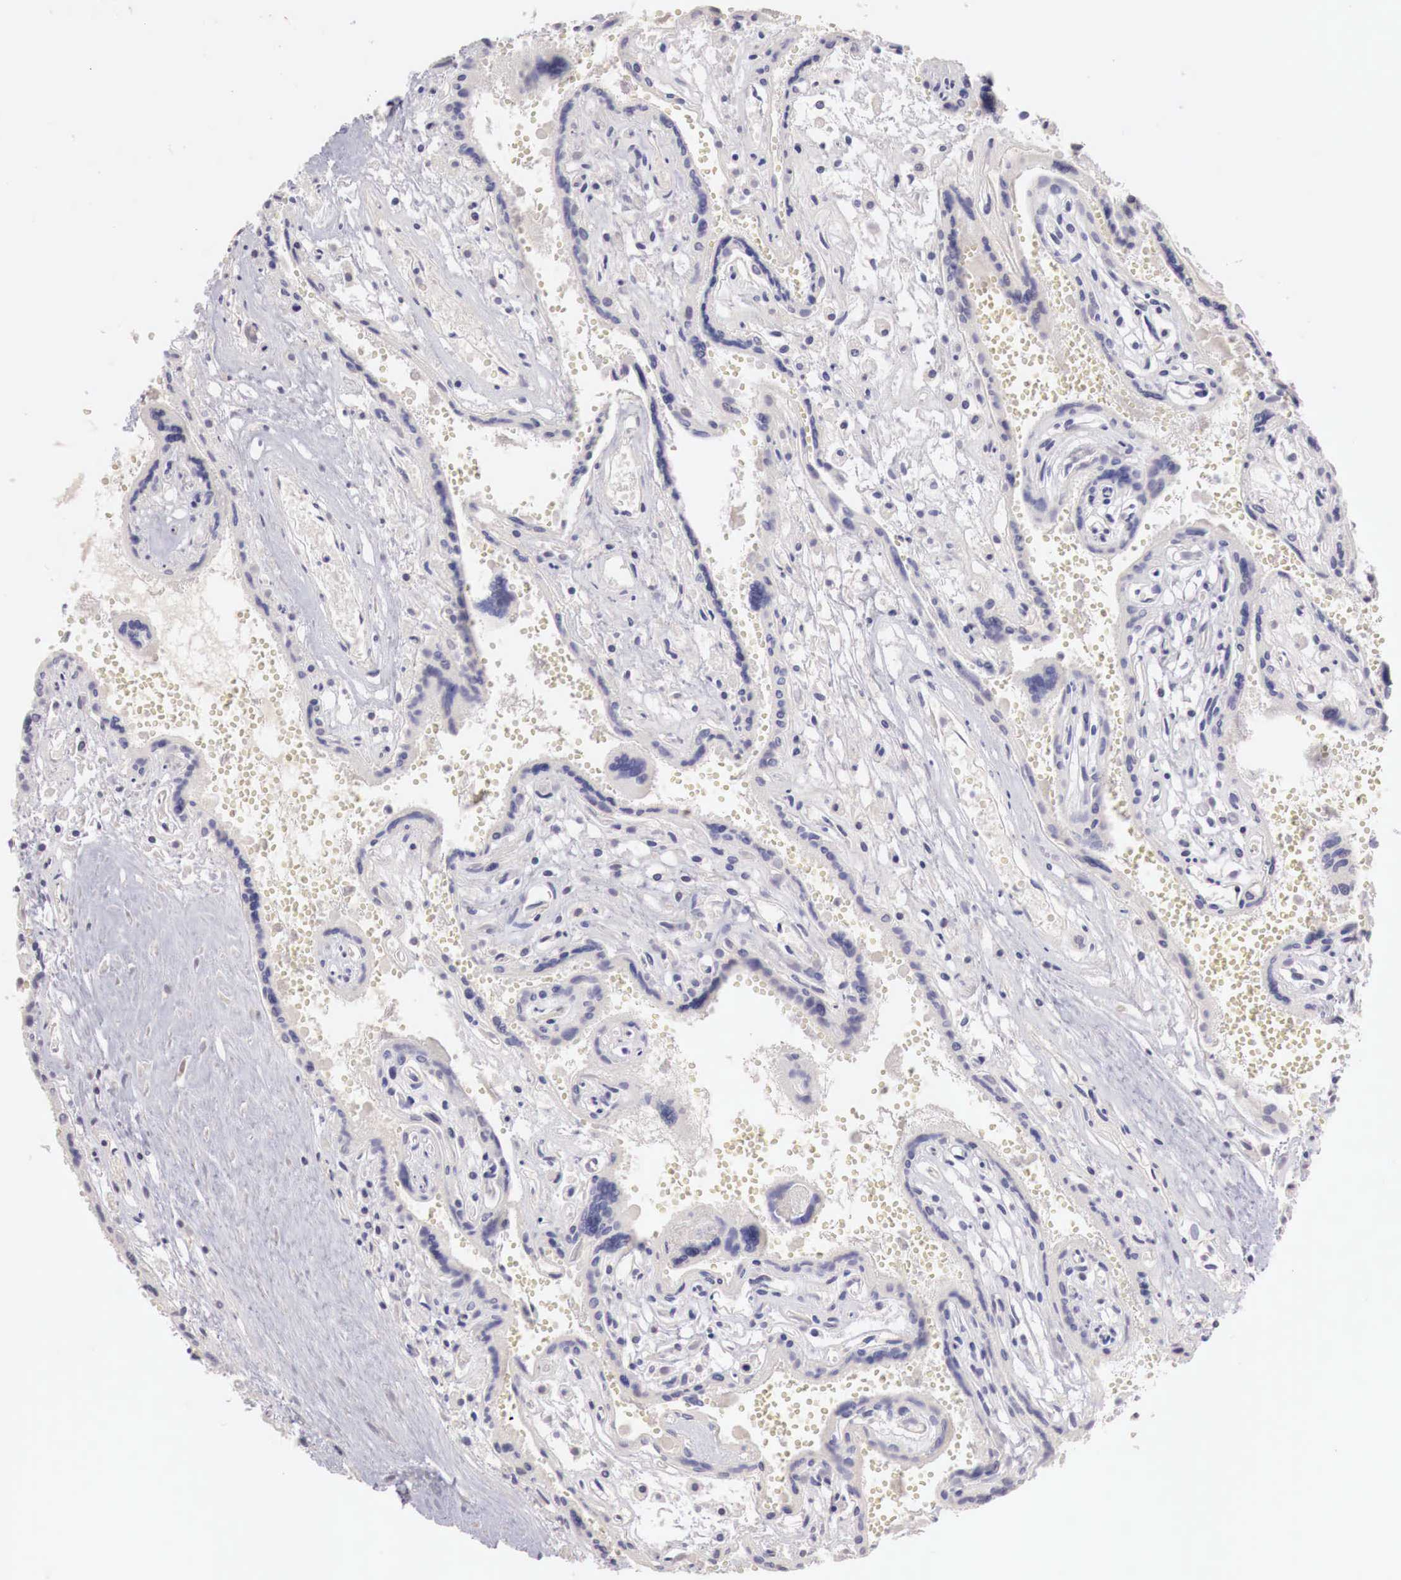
{"staining": {"intensity": "negative", "quantity": "none", "location": "none"}, "tissue": "placenta", "cell_type": "Decidual cells", "image_type": "normal", "snomed": [{"axis": "morphology", "description": "Normal tissue, NOS"}, {"axis": "topography", "description": "Placenta"}], "caption": "A micrograph of human placenta is negative for staining in decidual cells.", "gene": "XPNPEP2", "patient": {"sex": "female", "age": 40}}